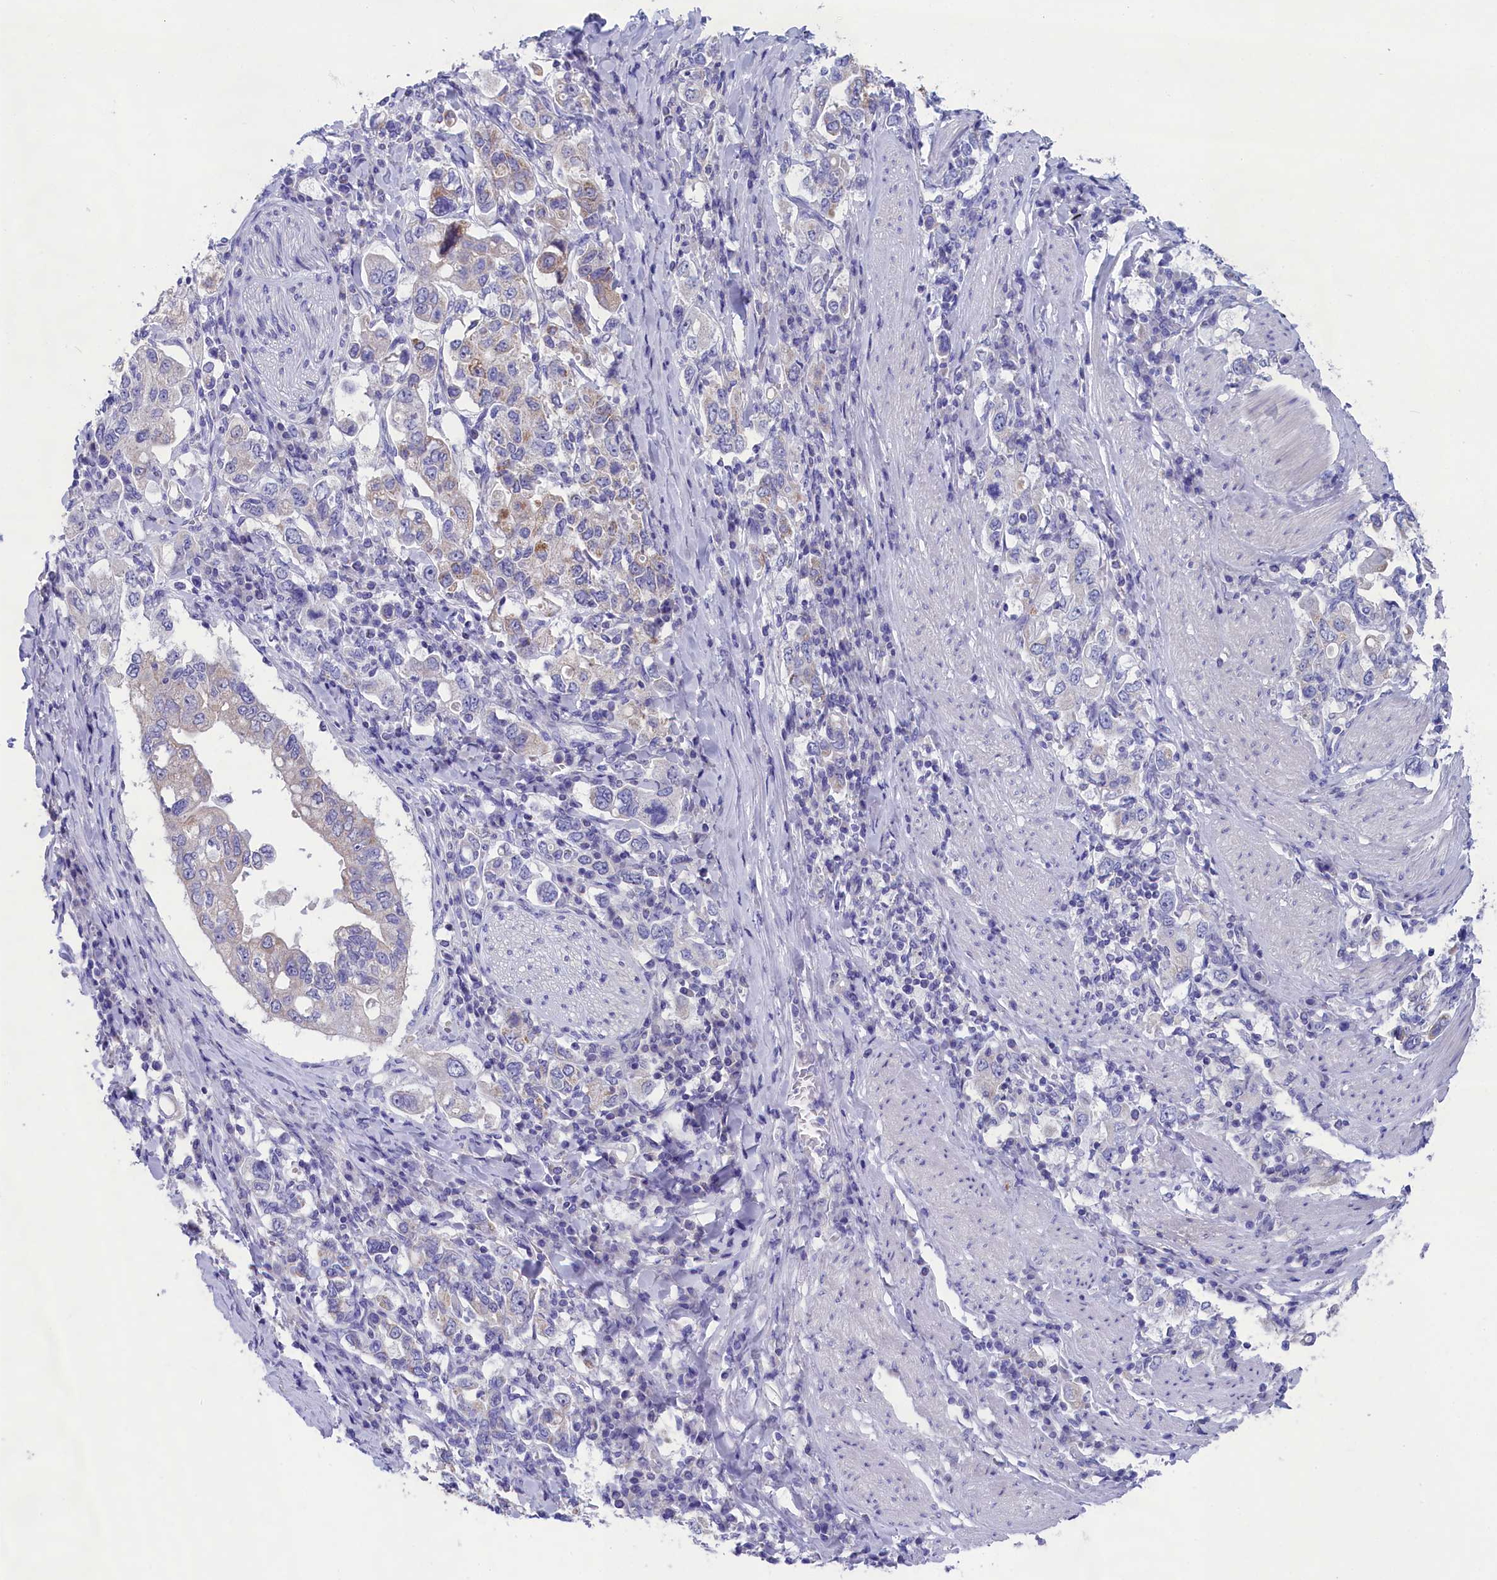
{"staining": {"intensity": "weak", "quantity": "<25%", "location": "cytoplasmic/membranous"}, "tissue": "stomach cancer", "cell_type": "Tumor cells", "image_type": "cancer", "snomed": [{"axis": "morphology", "description": "Adenocarcinoma, NOS"}, {"axis": "topography", "description": "Stomach, upper"}], "caption": "High magnification brightfield microscopy of stomach cancer (adenocarcinoma) stained with DAB (brown) and counterstained with hematoxylin (blue): tumor cells show no significant expression.", "gene": "PRDM12", "patient": {"sex": "male", "age": 62}}